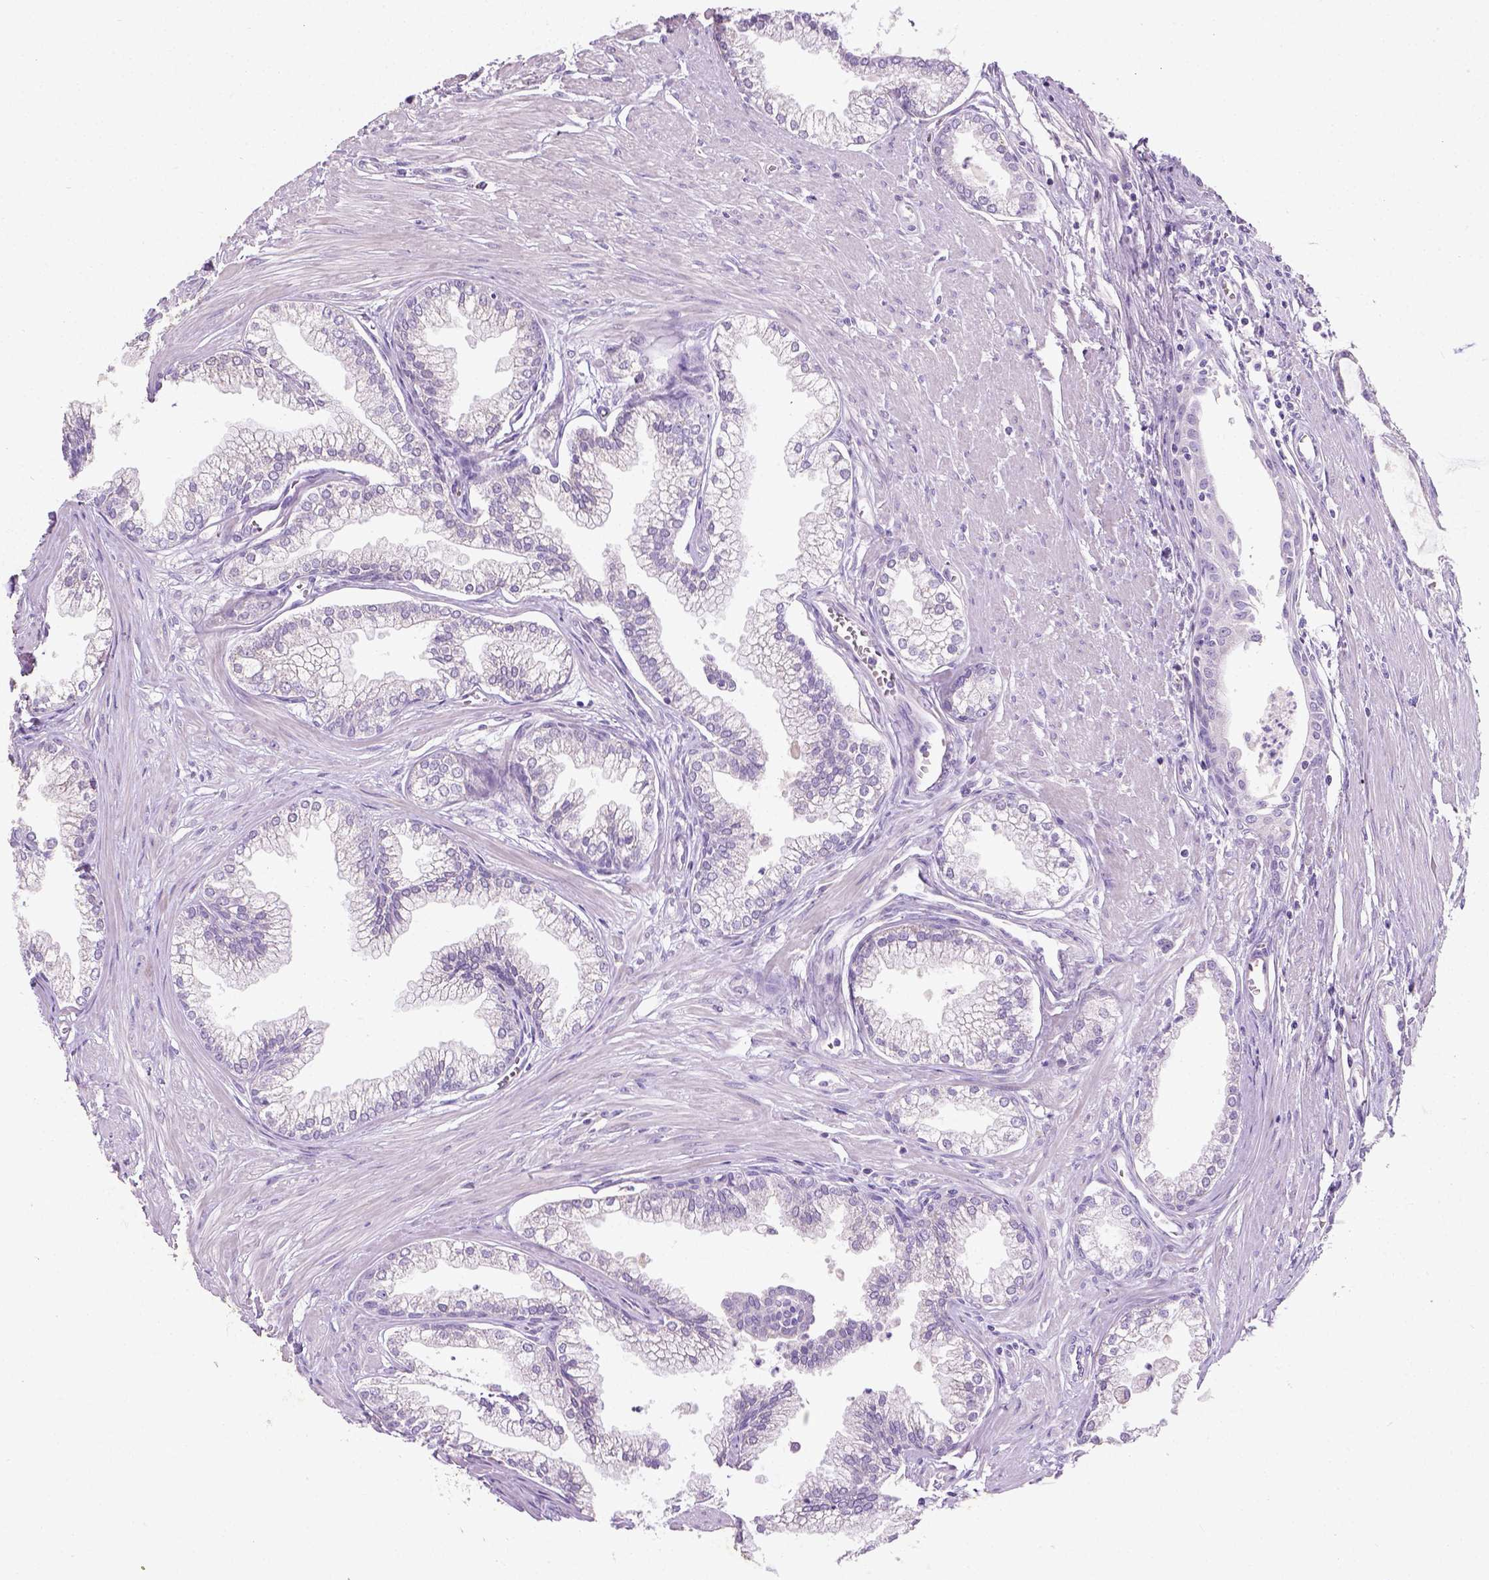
{"staining": {"intensity": "negative", "quantity": "none", "location": "none"}, "tissue": "prostate cancer", "cell_type": "Tumor cells", "image_type": "cancer", "snomed": [{"axis": "morphology", "description": "Adenocarcinoma, NOS"}, {"axis": "topography", "description": "Prostate"}], "caption": "There is no significant expression in tumor cells of prostate adenocarcinoma.", "gene": "CHODL", "patient": {"sex": "male", "age": 71}}